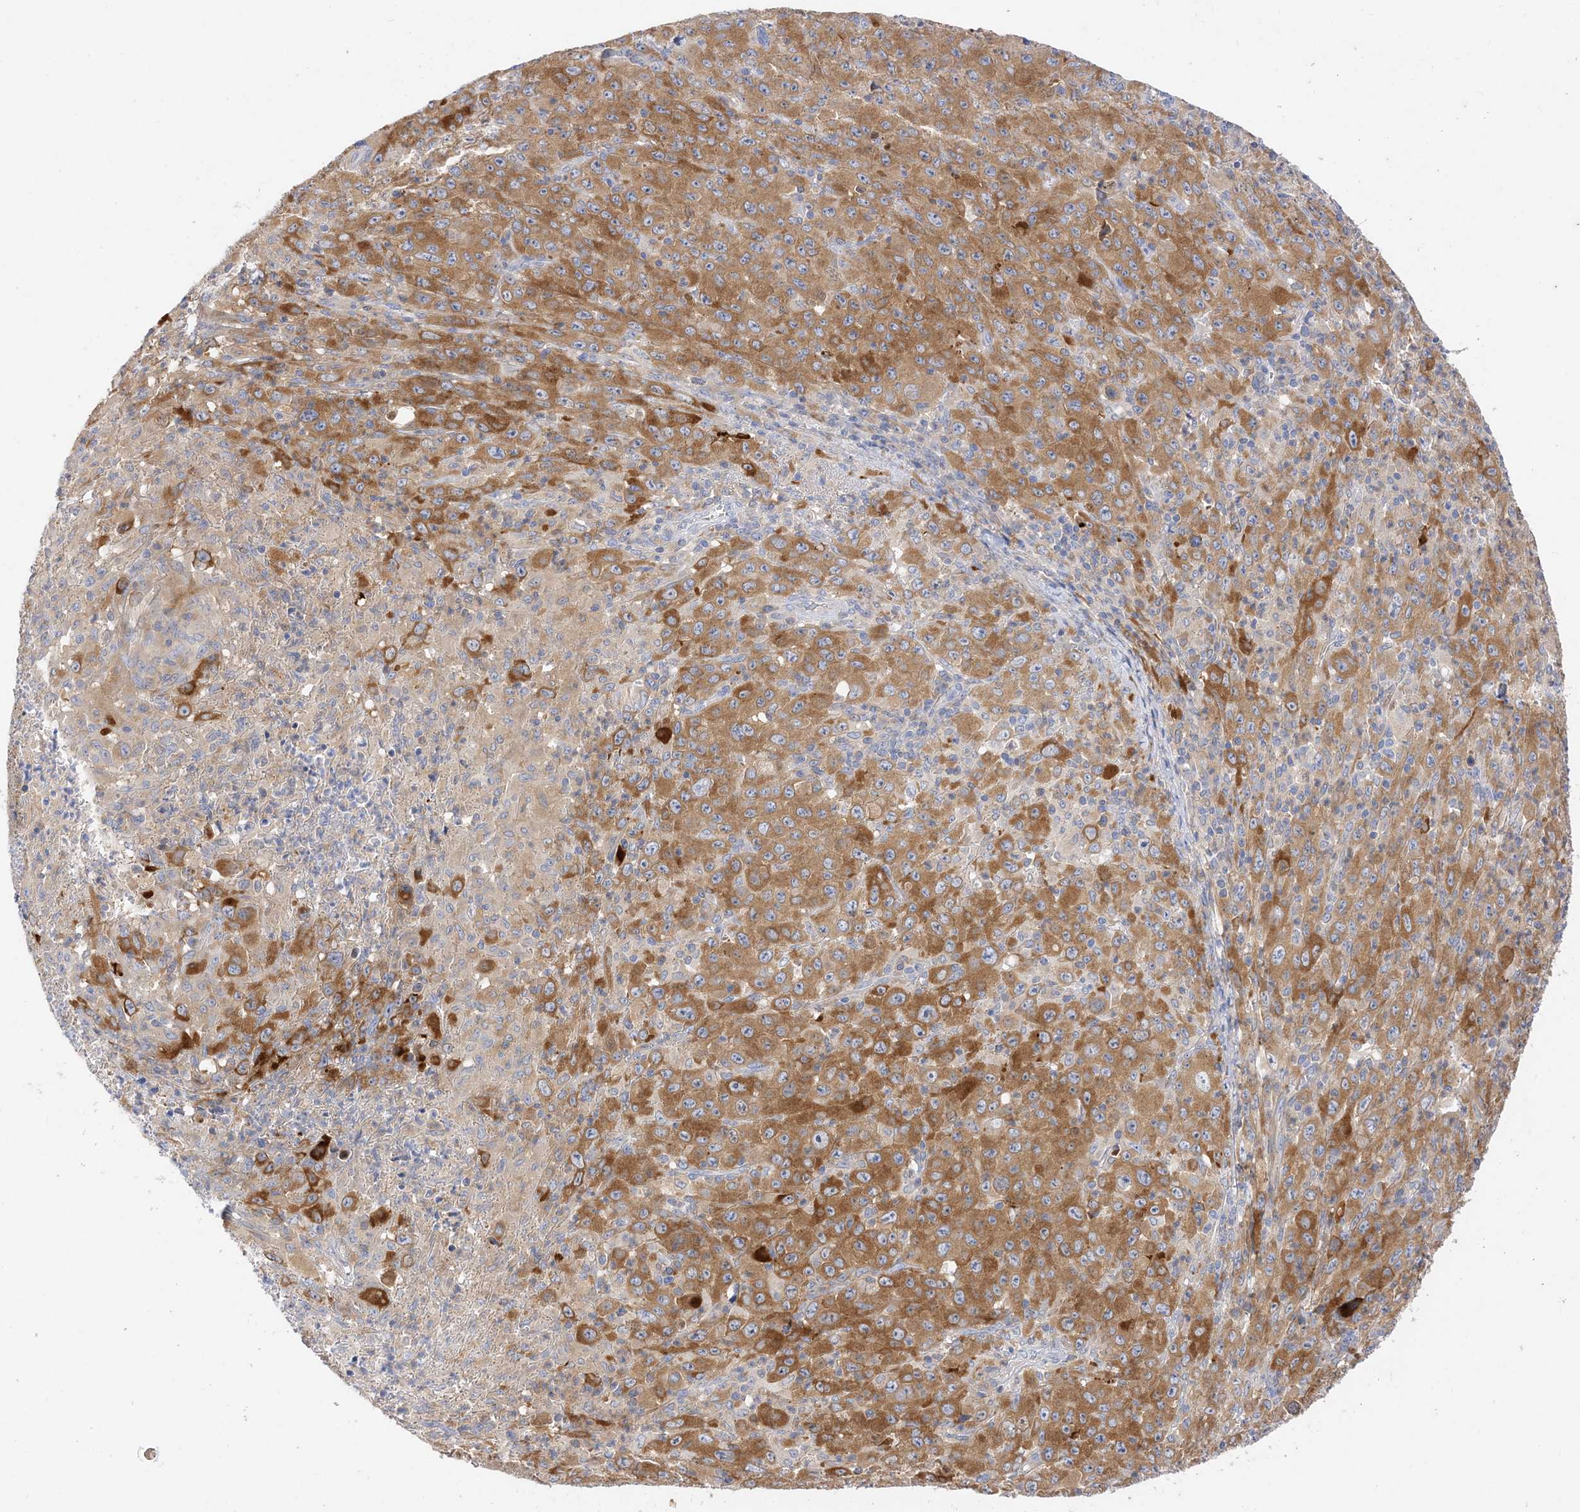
{"staining": {"intensity": "moderate", "quantity": ">75%", "location": "cytoplasmic/membranous"}, "tissue": "melanoma", "cell_type": "Tumor cells", "image_type": "cancer", "snomed": [{"axis": "morphology", "description": "Malignant melanoma, Metastatic site"}, {"axis": "topography", "description": "Skin"}], "caption": "A high-resolution image shows immunohistochemistry staining of malignant melanoma (metastatic site), which reveals moderate cytoplasmic/membranous expression in about >75% of tumor cells.", "gene": "ARV1", "patient": {"sex": "female", "age": 56}}